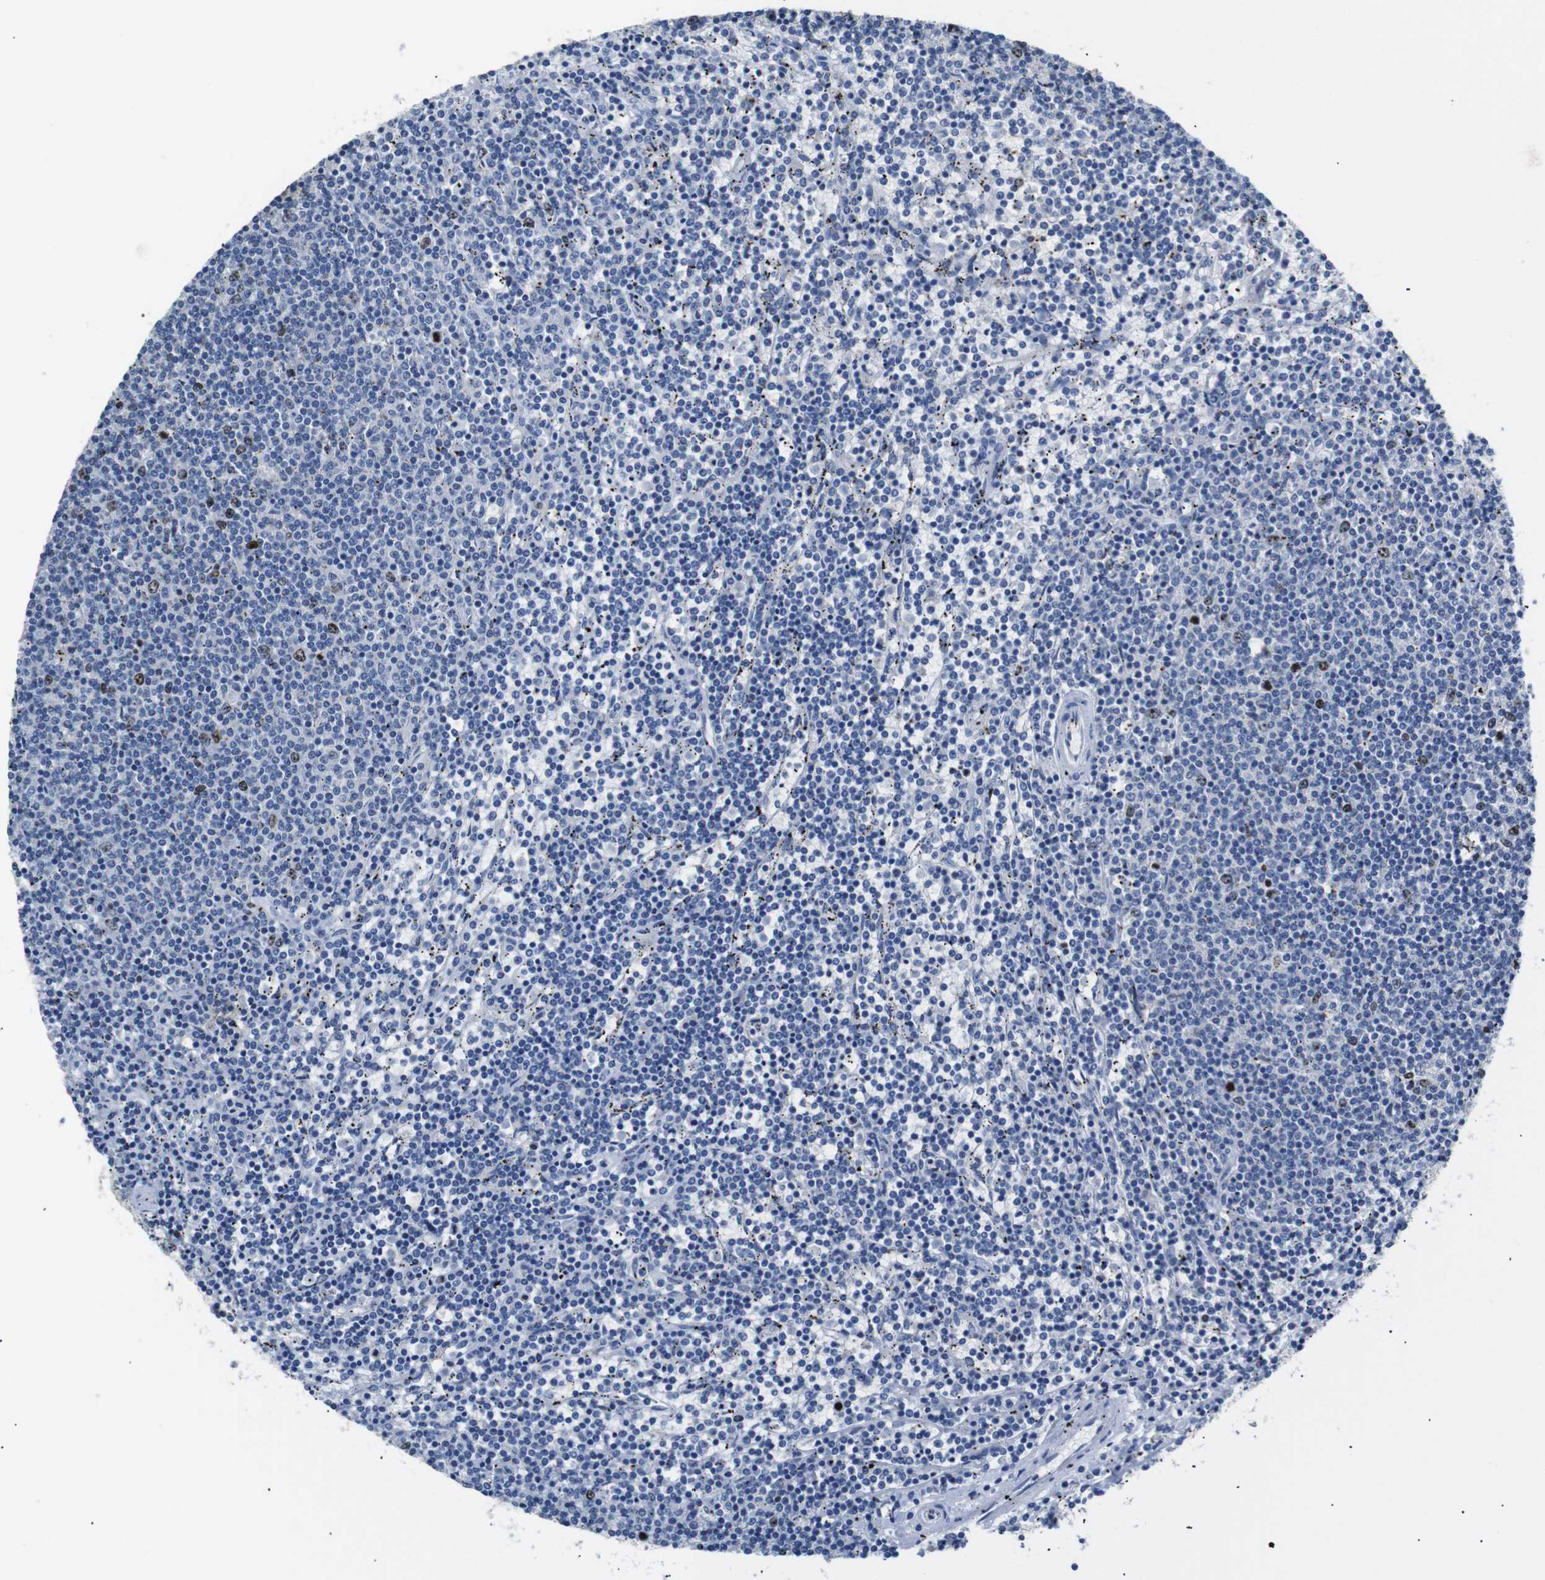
{"staining": {"intensity": "moderate", "quantity": "<25%", "location": "nuclear"}, "tissue": "lymphoma", "cell_type": "Tumor cells", "image_type": "cancer", "snomed": [{"axis": "morphology", "description": "Malignant lymphoma, non-Hodgkin's type, Low grade"}, {"axis": "topography", "description": "Spleen"}], "caption": "Moderate nuclear expression is identified in approximately <25% of tumor cells in lymphoma. (brown staining indicates protein expression, while blue staining denotes nuclei).", "gene": "INCENP", "patient": {"sex": "female", "age": 50}}